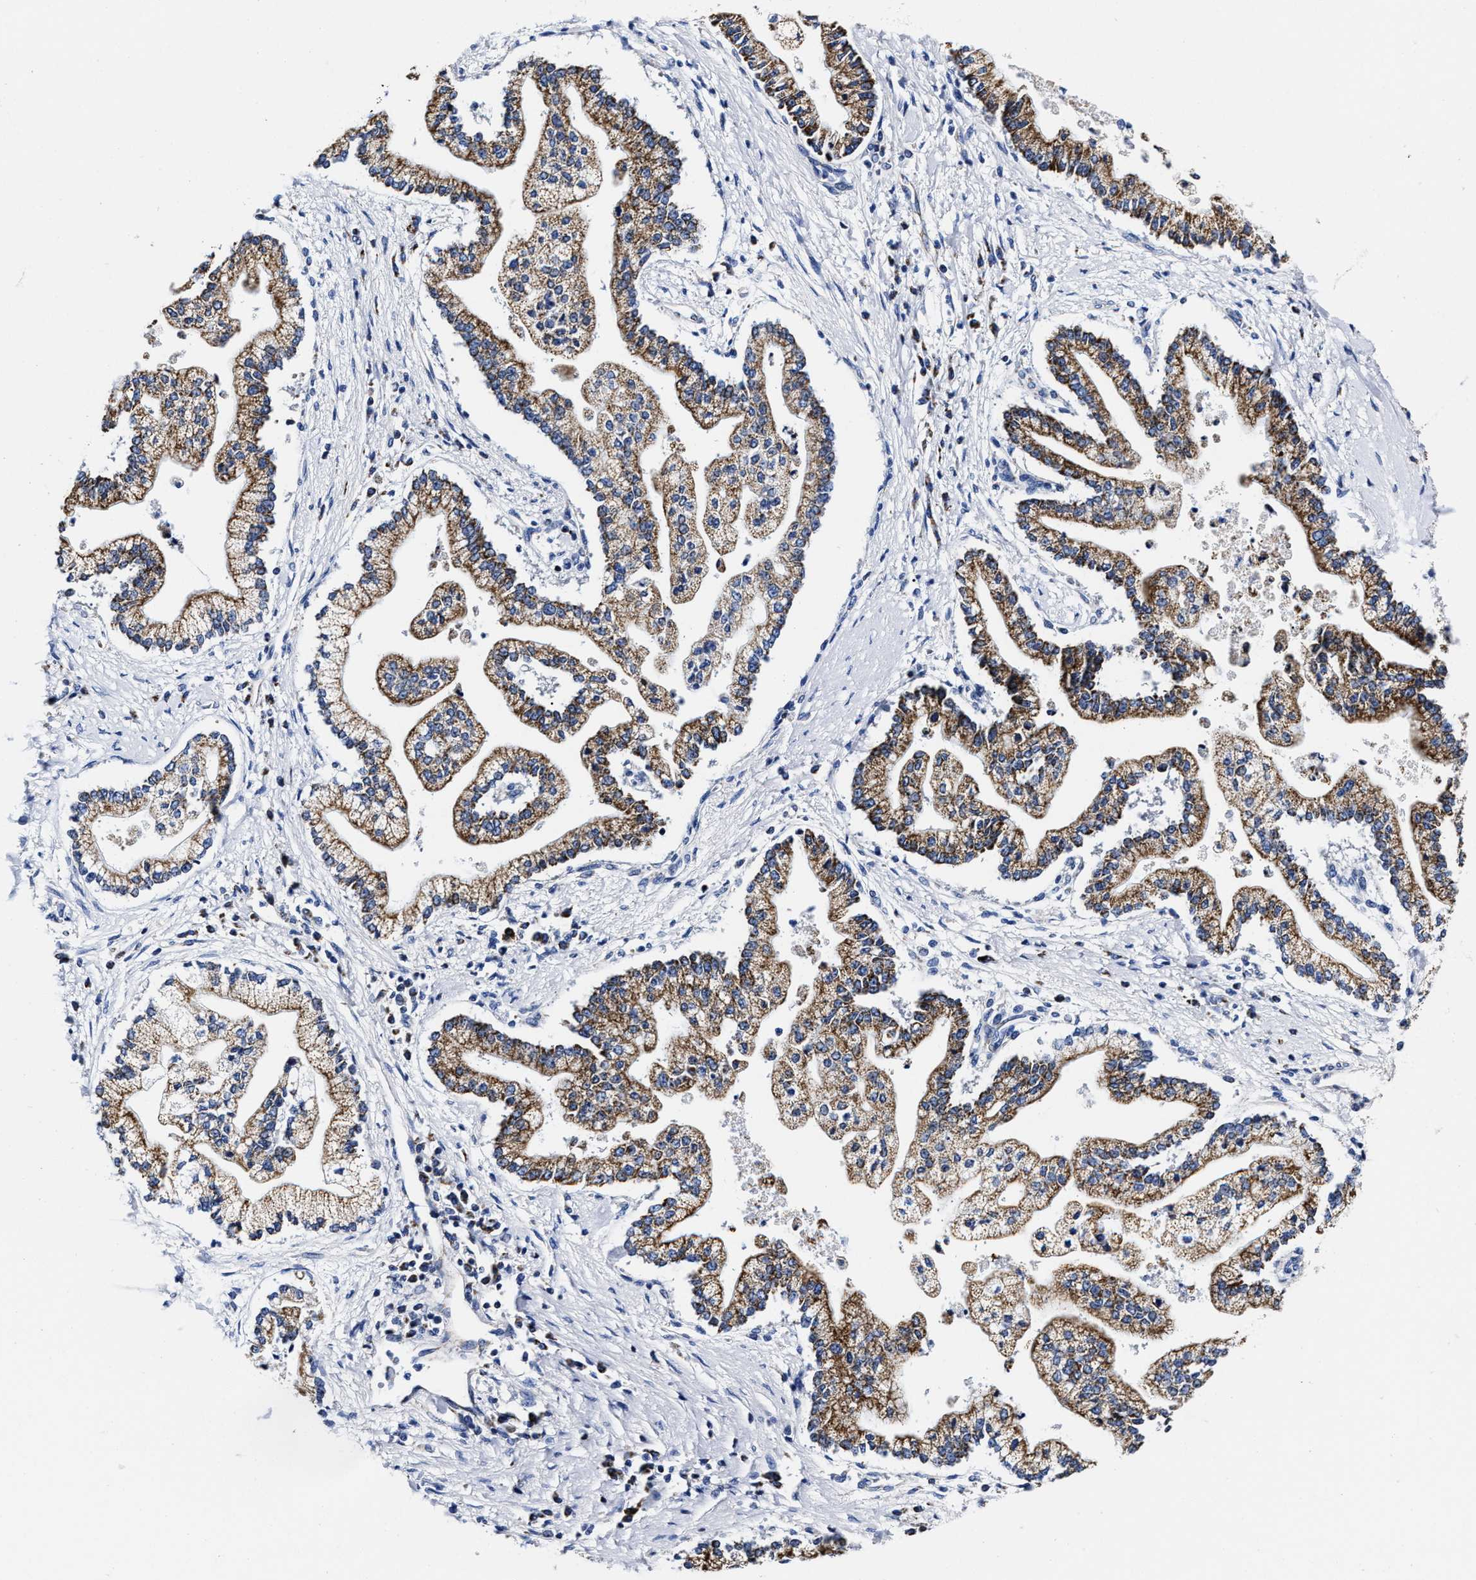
{"staining": {"intensity": "moderate", "quantity": ">75%", "location": "cytoplasmic/membranous"}, "tissue": "liver cancer", "cell_type": "Tumor cells", "image_type": "cancer", "snomed": [{"axis": "morphology", "description": "Cholangiocarcinoma"}, {"axis": "topography", "description": "Liver"}], "caption": "Liver cancer stained for a protein (brown) exhibits moderate cytoplasmic/membranous positive expression in approximately >75% of tumor cells.", "gene": "HINT2", "patient": {"sex": "male", "age": 50}}